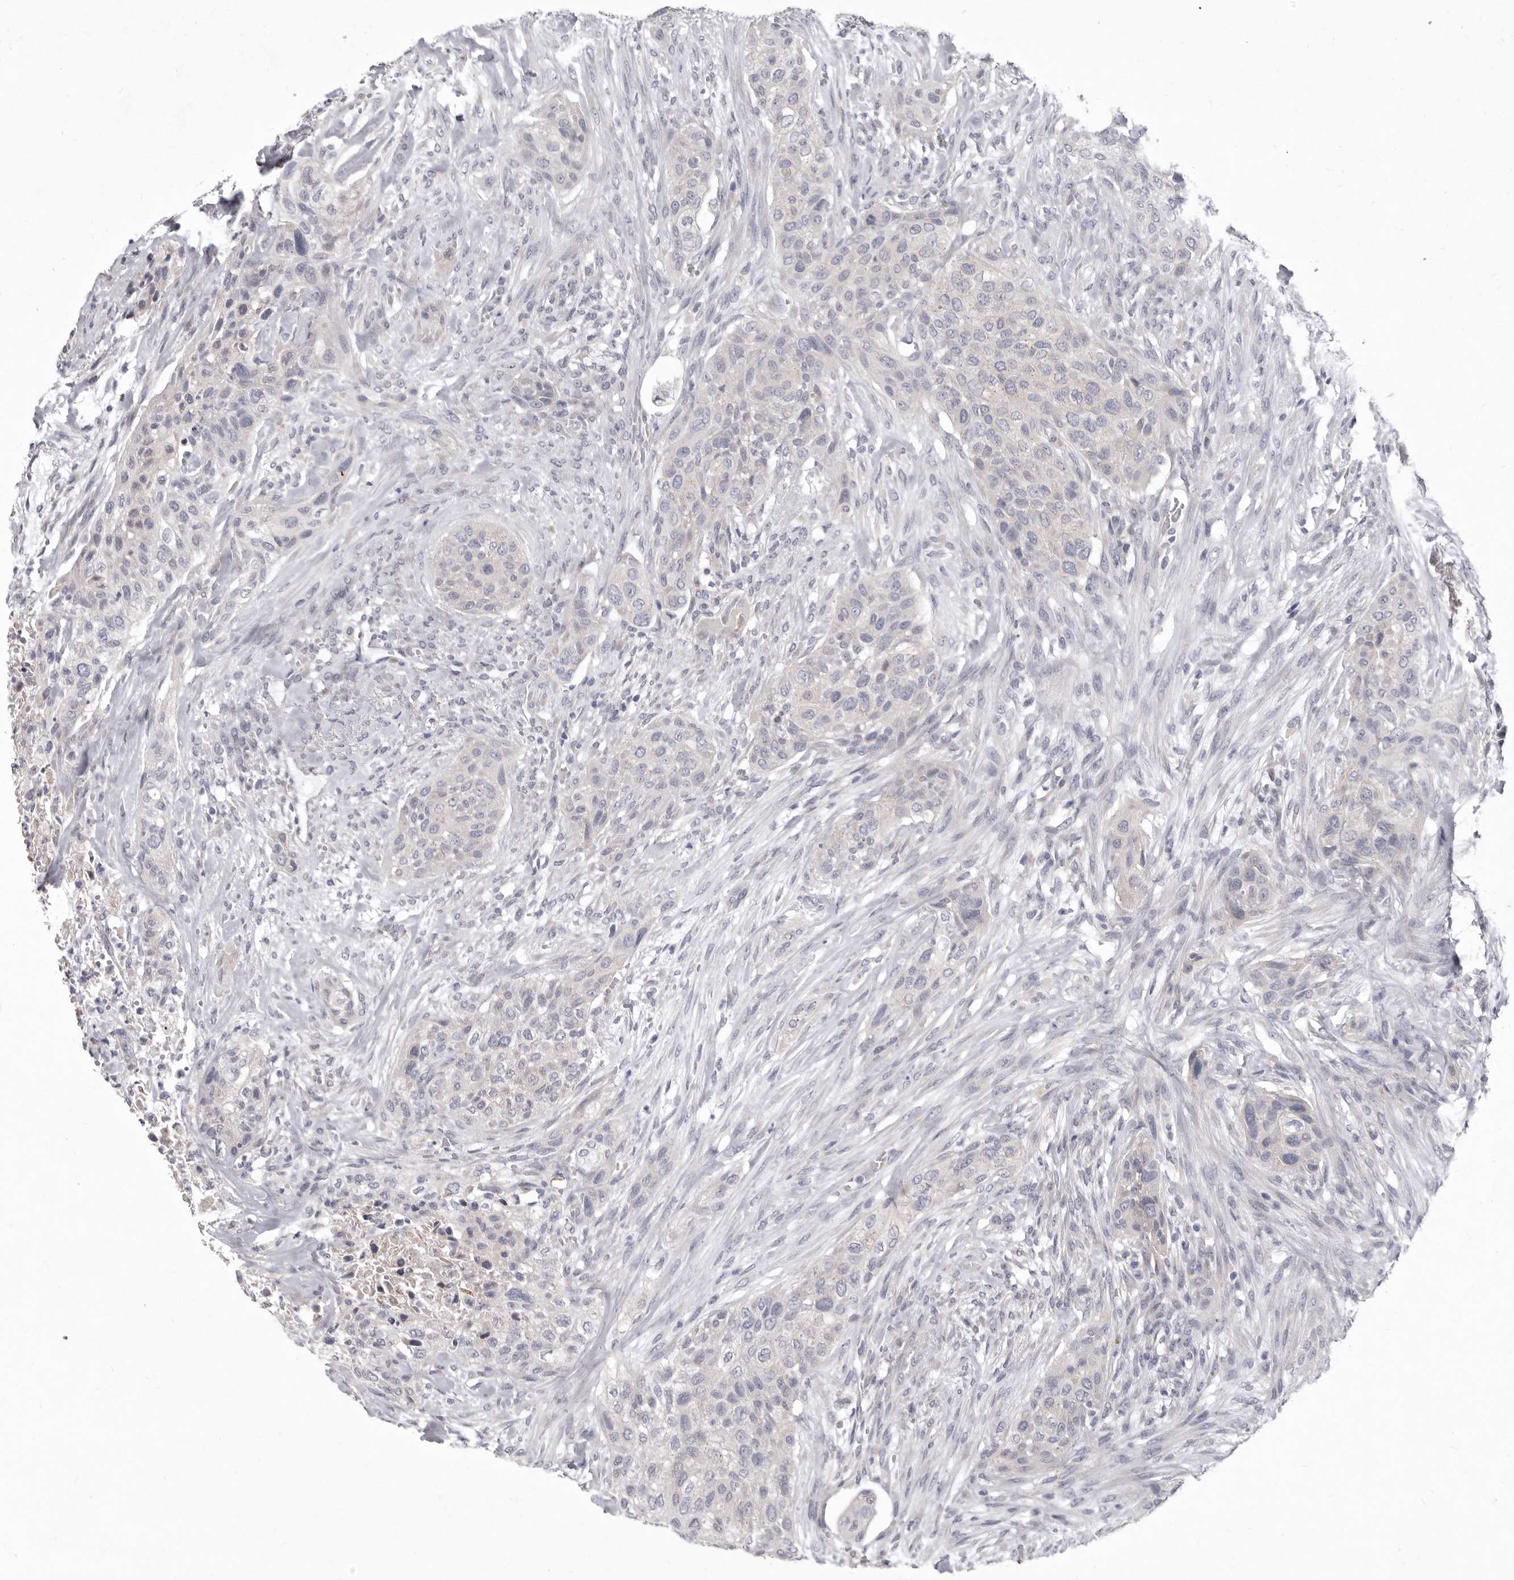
{"staining": {"intensity": "negative", "quantity": "none", "location": "none"}, "tissue": "urothelial cancer", "cell_type": "Tumor cells", "image_type": "cancer", "snomed": [{"axis": "morphology", "description": "Urothelial carcinoma, High grade"}, {"axis": "topography", "description": "Urinary bladder"}], "caption": "Tumor cells are negative for protein expression in human urothelial cancer. Brightfield microscopy of immunohistochemistry stained with DAB (3,3'-diaminobenzidine) (brown) and hematoxylin (blue), captured at high magnification.", "gene": "P2RX6", "patient": {"sex": "male", "age": 35}}